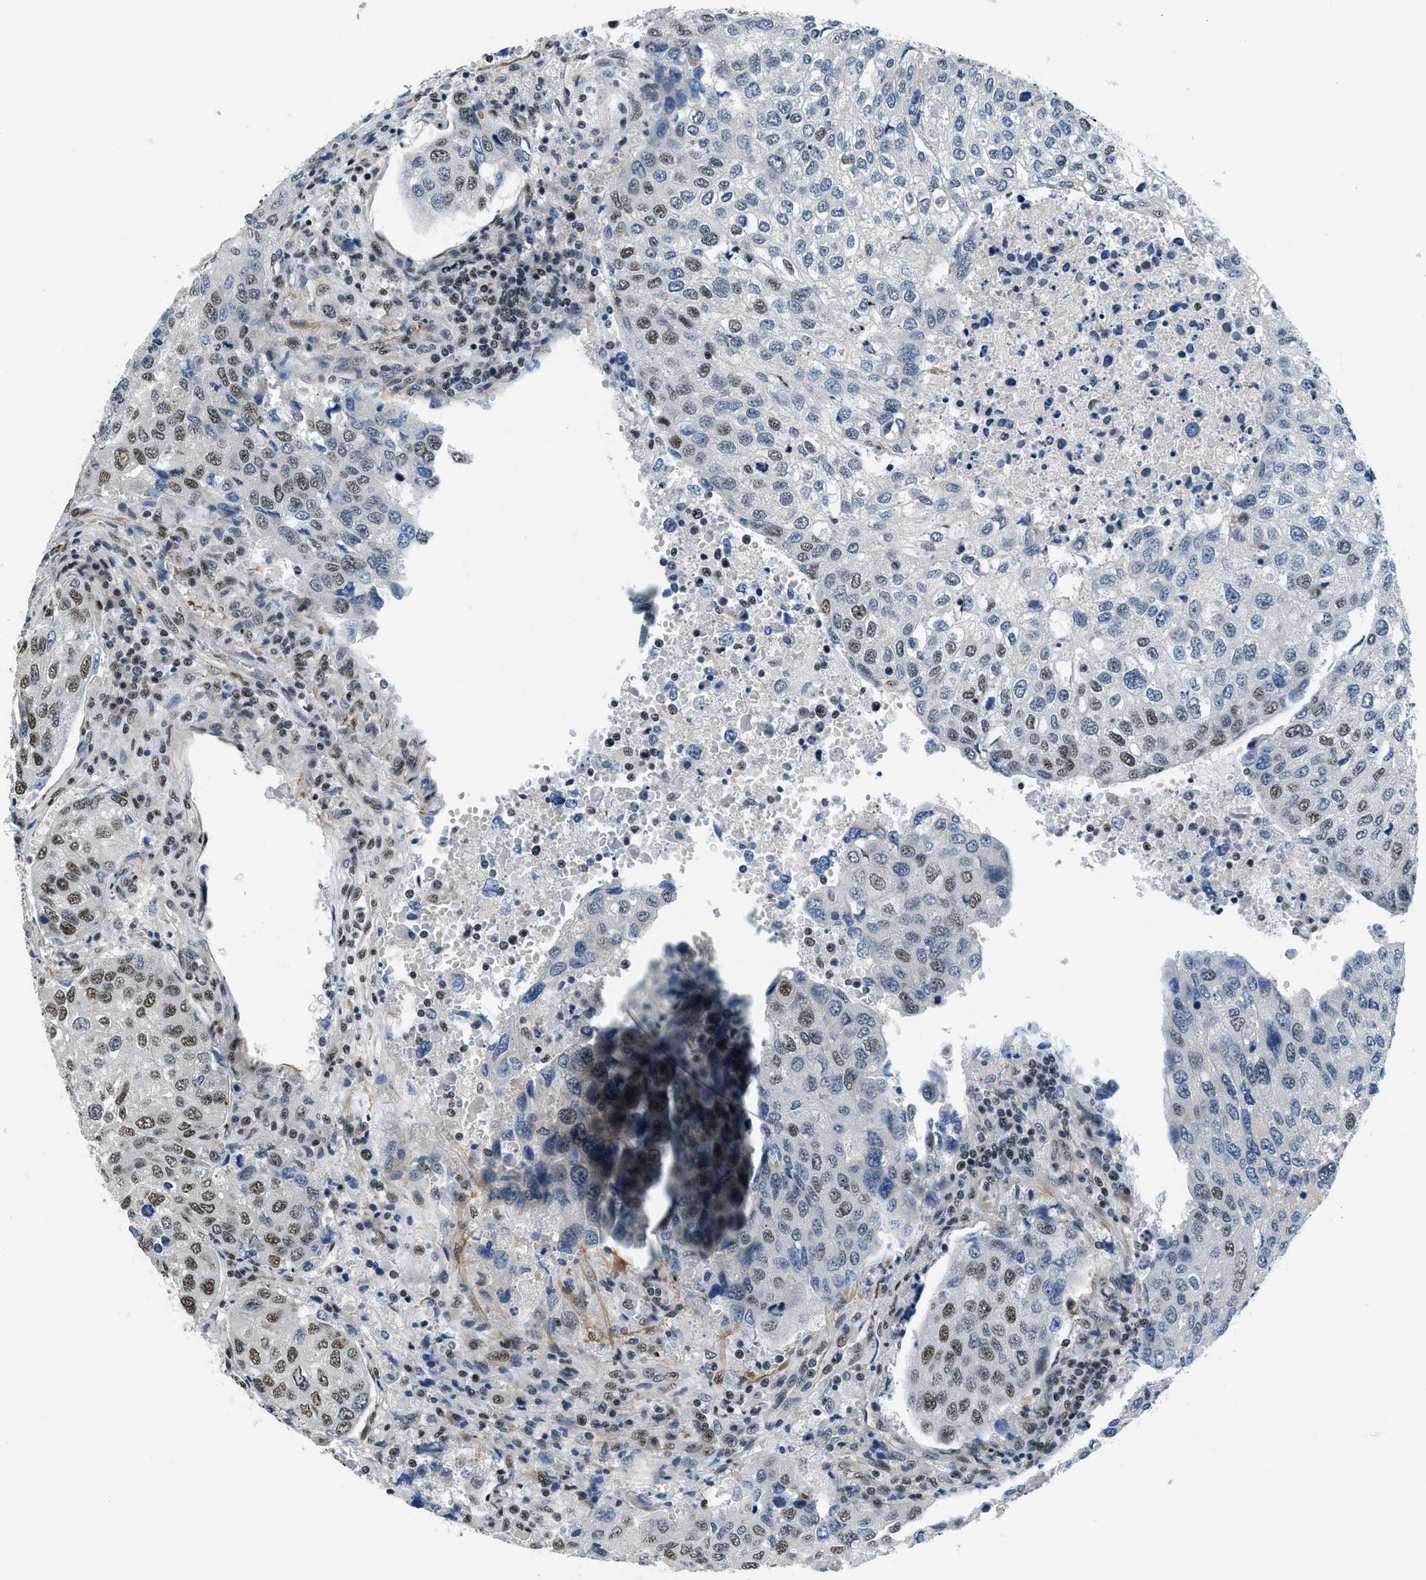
{"staining": {"intensity": "moderate", "quantity": "25%-75%", "location": "nuclear"}, "tissue": "urothelial cancer", "cell_type": "Tumor cells", "image_type": "cancer", "snomed": [{"axis": "morphology", "description": "Urothelial carcinoma, High grade"}, {"axis": "topography", "description": "Lymph node"}, {"axis": "topography", "description": "Urinary bladder"}], "caption": "This is an image of immunohistochemistry staining of high-grade urothelial carcinoma, which shows moderate staining in the nuclear of tumor cells.", "gene": "CFAP36", "patient": {"sex": "male", "age": 51}}